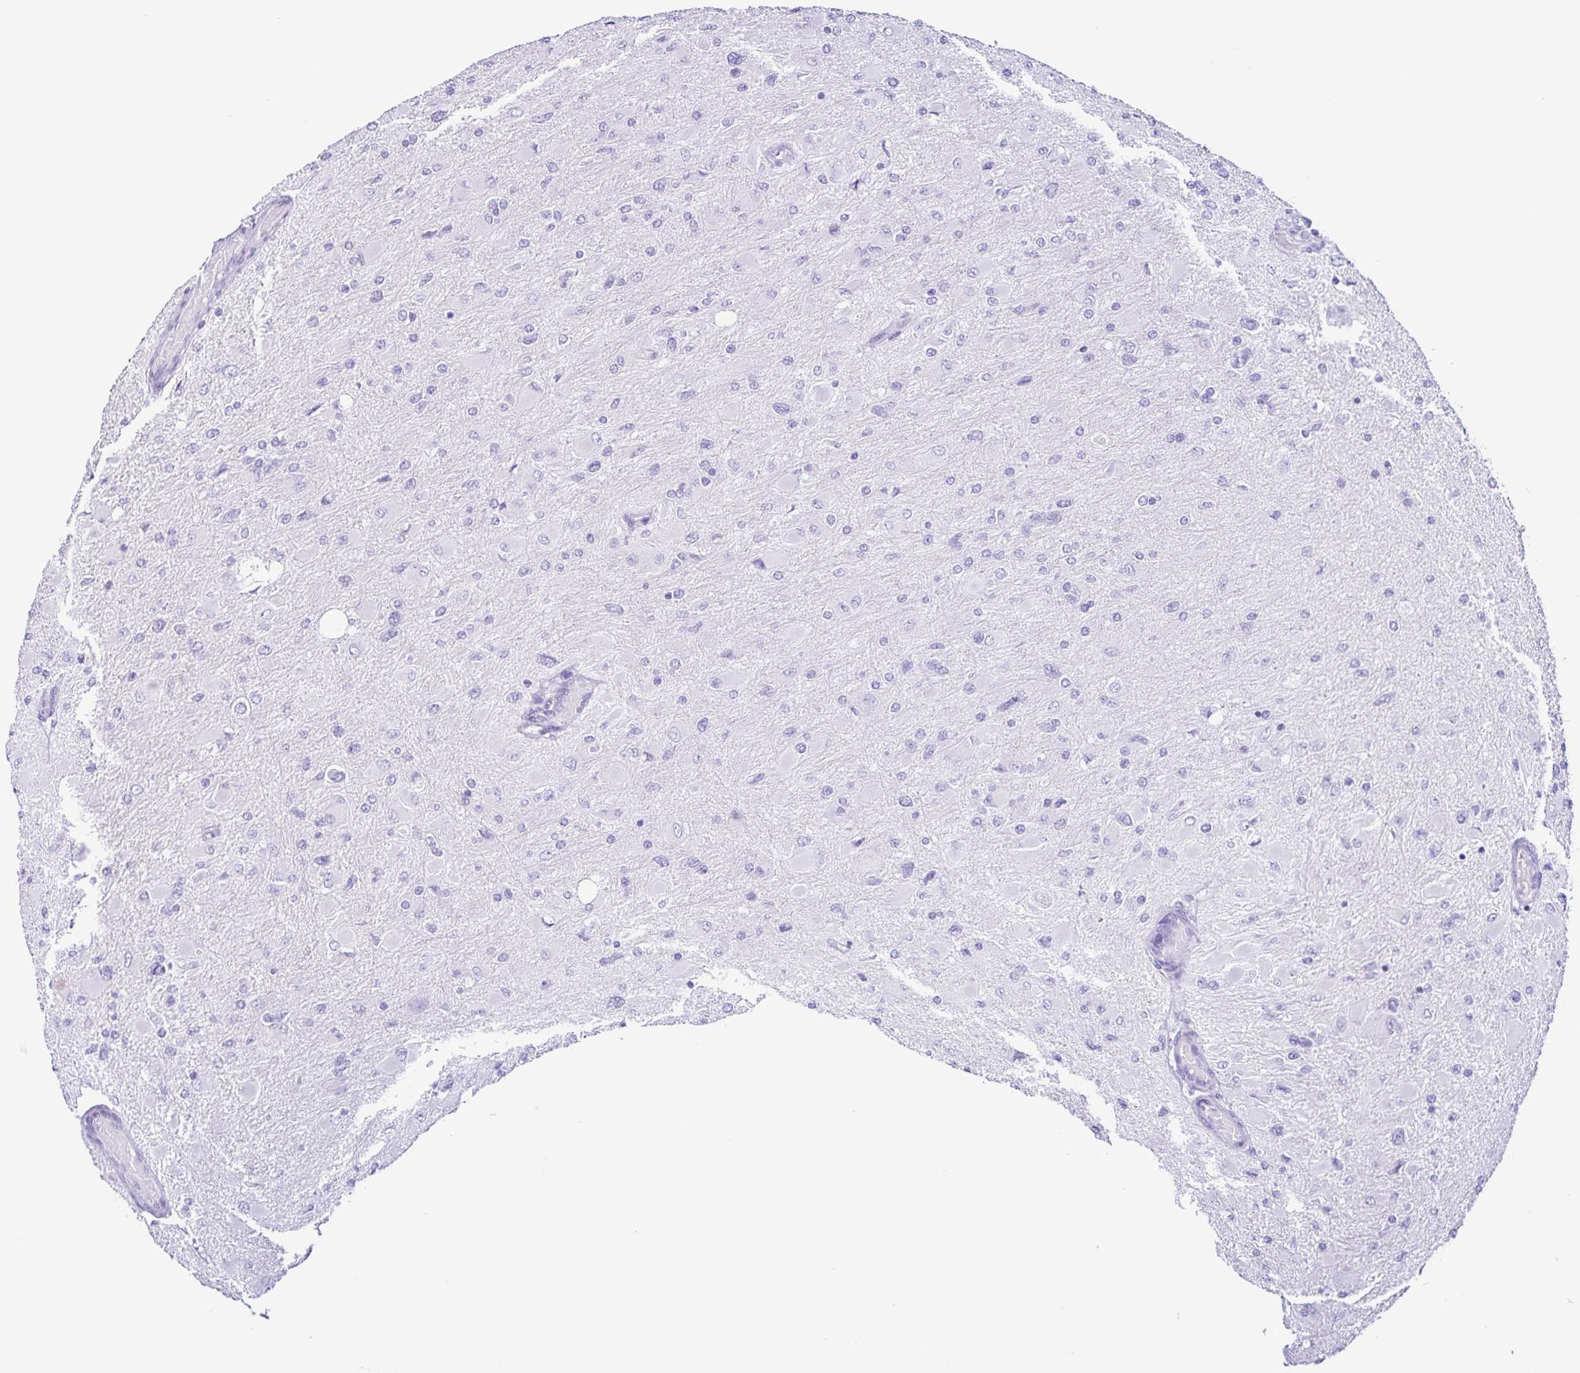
{"staining": {"intensity": "negative", "quantity": "none", "location": "none"}, "tissue": "glioma", "cell_type": "Tumor cells", "image_type": "cancer", "snomed": [{"axis": "morphology", "description": "Glioma, malignant, High grade"}, {"axis": "topography", "description": "Cerebral cortex"}], "caption": "A high-resolution histopathology image shows immunohistochemistry staining of malignant glioma (high-grade), which displays no significant positivity in tumor cells. (Brightfield microscopy of DAB immunohistochemistry (IHC) at high magnification).", "gene": "PIGF", "patient": {"sex": "female", "age": 36}}